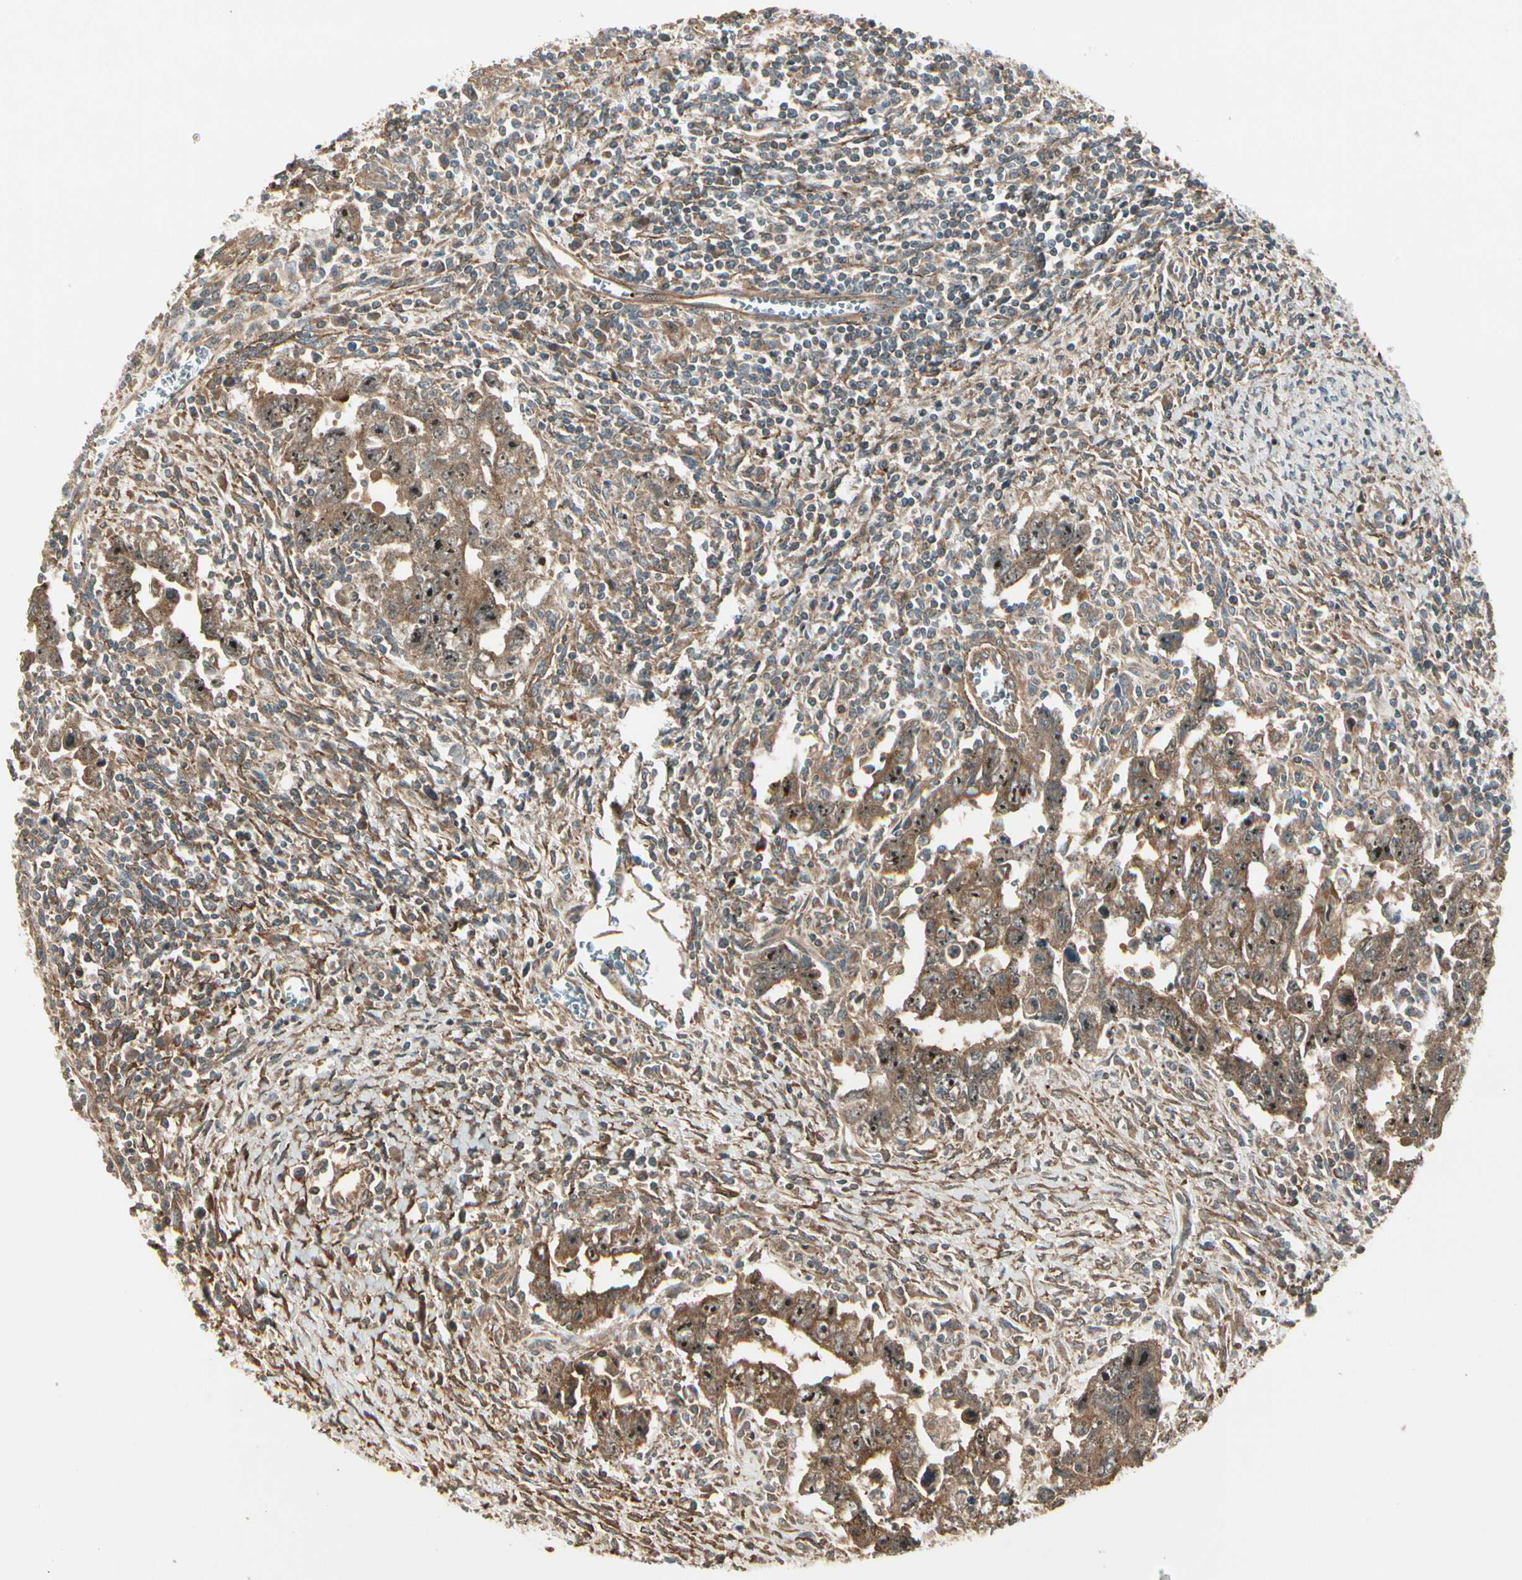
{"staining": {"intensity": "strong", "quantity": ">75%", "location": "cytoplasmic/membranous"}, "tissue": "testis cancer", "cell_type": "Tumor cells", "image_type": "cancer", "snomed": [{"axis": "morphology", "description": "Carcinoma, Embryonal, NOS"}, {"axis": "topography", "description": "Testis"}], "caption": "DAB immunohistochemical staining of human testis embryonal carcinoma displays strong cytoplasmic/membranous protein staining in approximately >75% of tumor cells. The staining is performed using DAB (3,3'-diaminobenzidine) brown chromogen to label protein expression. The nuclei are counter-stained blue using hematoxylin.", "gene": "FKBP15", "patient": {"sex": "male", "age": 28}}